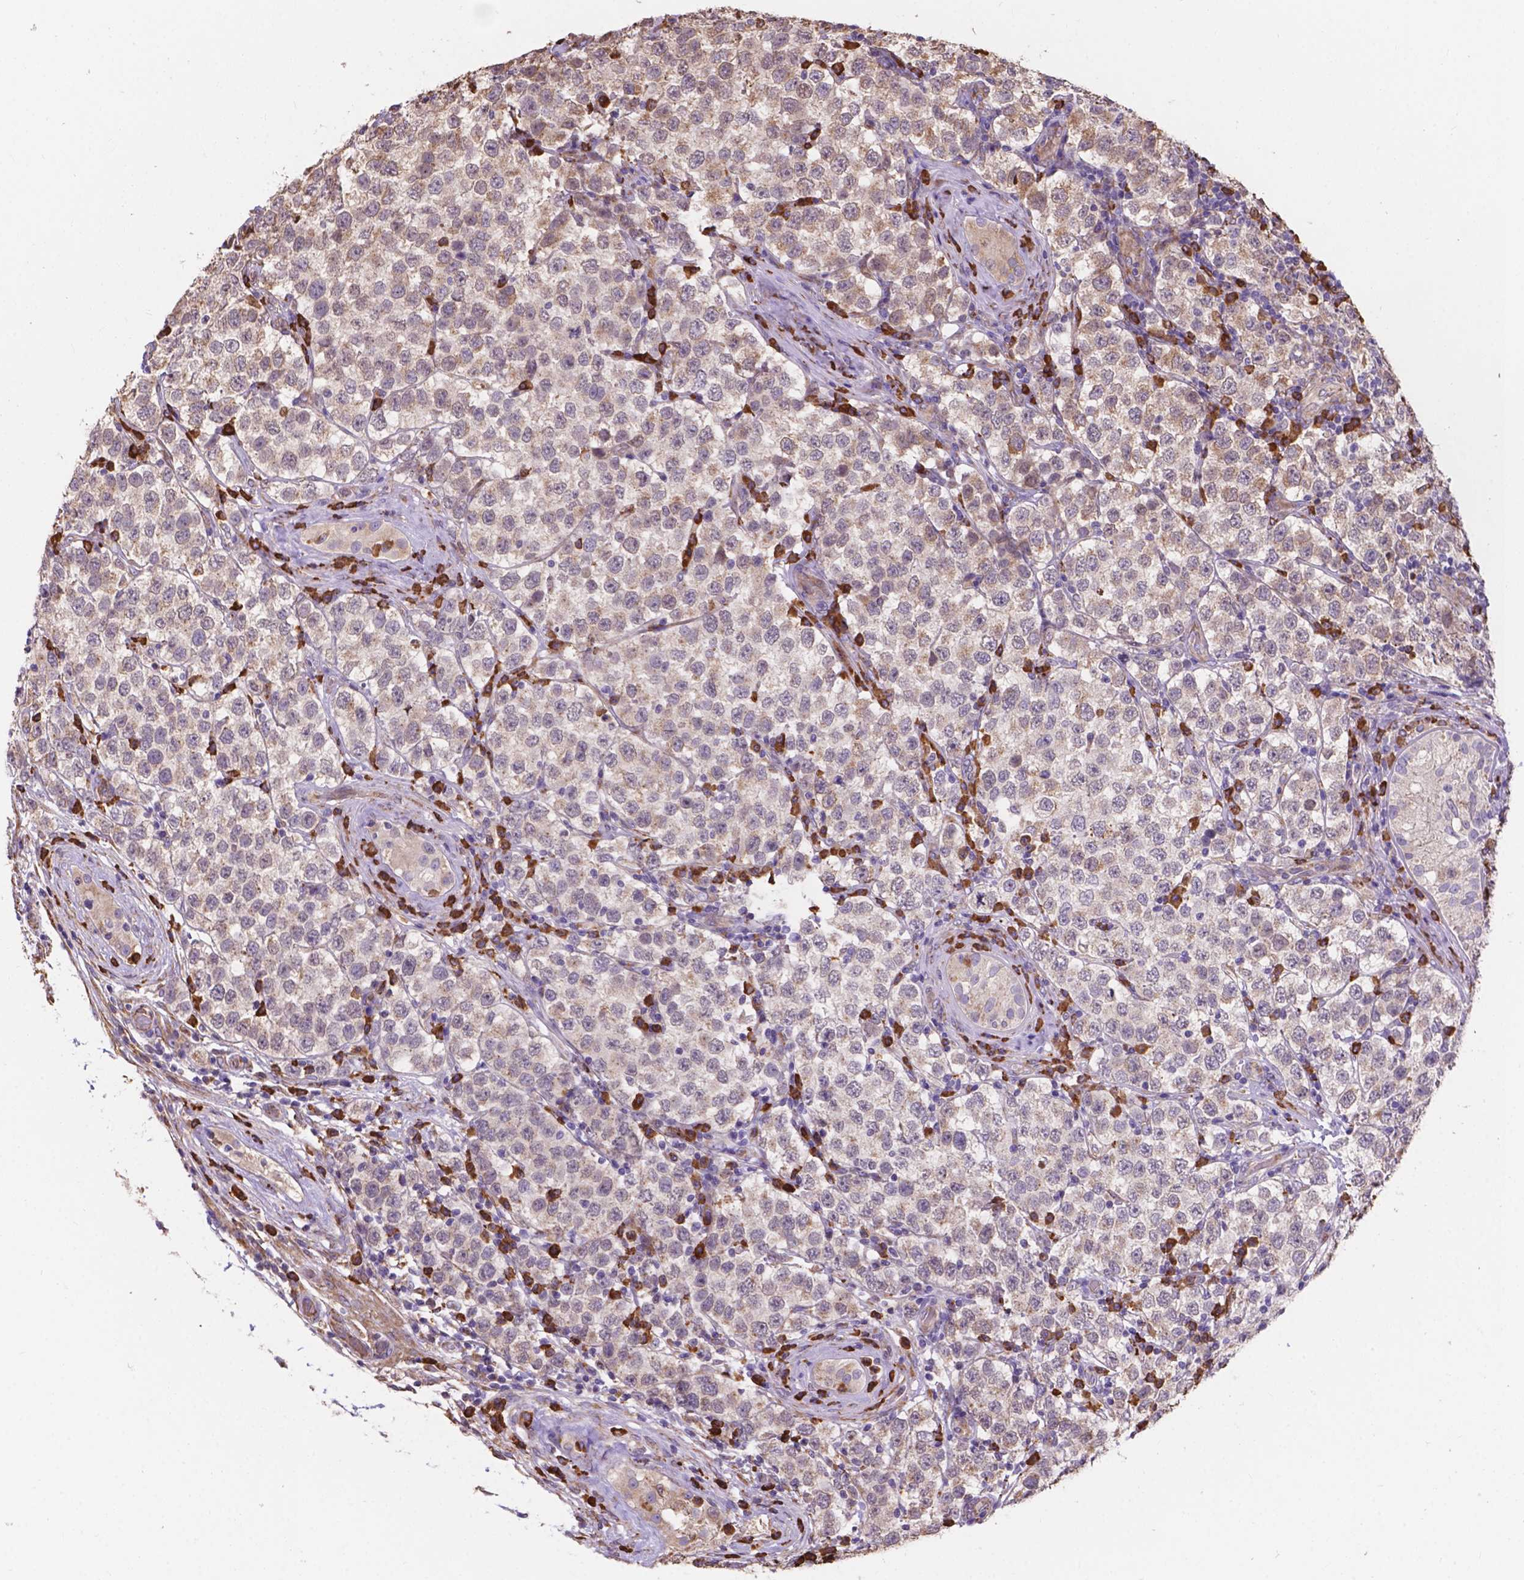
{"staining": {"intensity": "weak", "quantity": "<25%", "location": "cytoplasmic/membranous"}, "tissue": "testis cancer", "cell_type": "Tumor cells", "image_type": "cancer", "snomed": [{"axis": "morphology", "description": "Seminoma, NOS"}, {"axis": "topography", "description": "Testis"}], "caption": "This is an immunohistochemistry (IHC) histopathology image of testis seminoma. There is no staining in tumor cells.", "gene": "IPO11", "patient": {"sex": "male", "age": 34}}